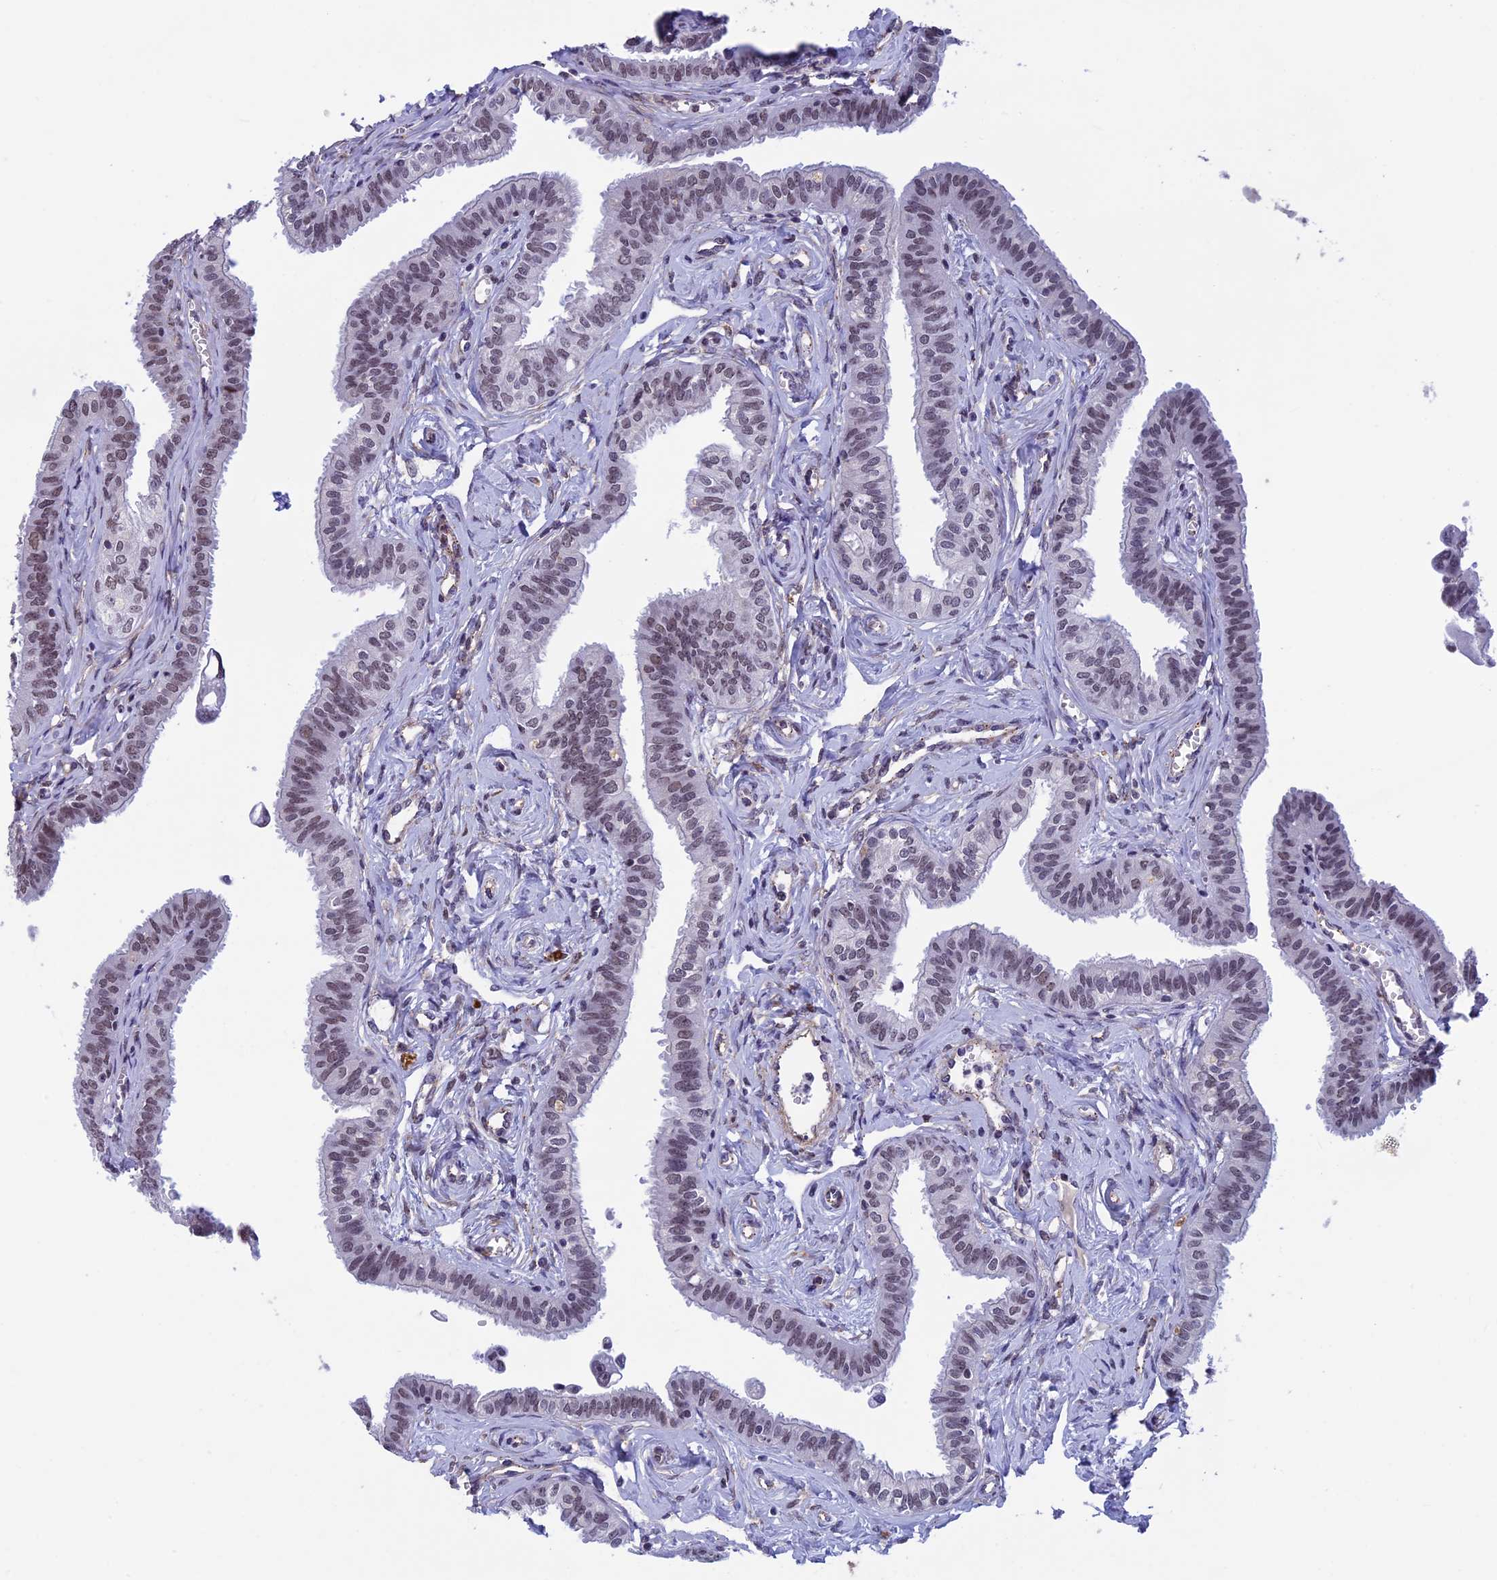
{"staining": {"intensity": "moderate", "quantity": ">75%", "location": "nuclear"}, "tissue": "fallopian tube", "cell_type": "Glandular cells", "image_type": "normal", "snomed": [{"axis": "morphology", "description": "Normal tissue, NOS"}, {"axis": "morphology", "description": "Carcinoma, NOS"}, {"axis": "topography", "description": "Fallopian tube"}, {"axis": "topography", "description": "Ovary"}], "caption": "Moderate nuclear expression for a protein is identified in about >75% of glandular cells of benign fallopian tube using immunohistochemistry (IHC).", "gene": "NIPBL", "patient": {"sex": "female", "age": 59}}